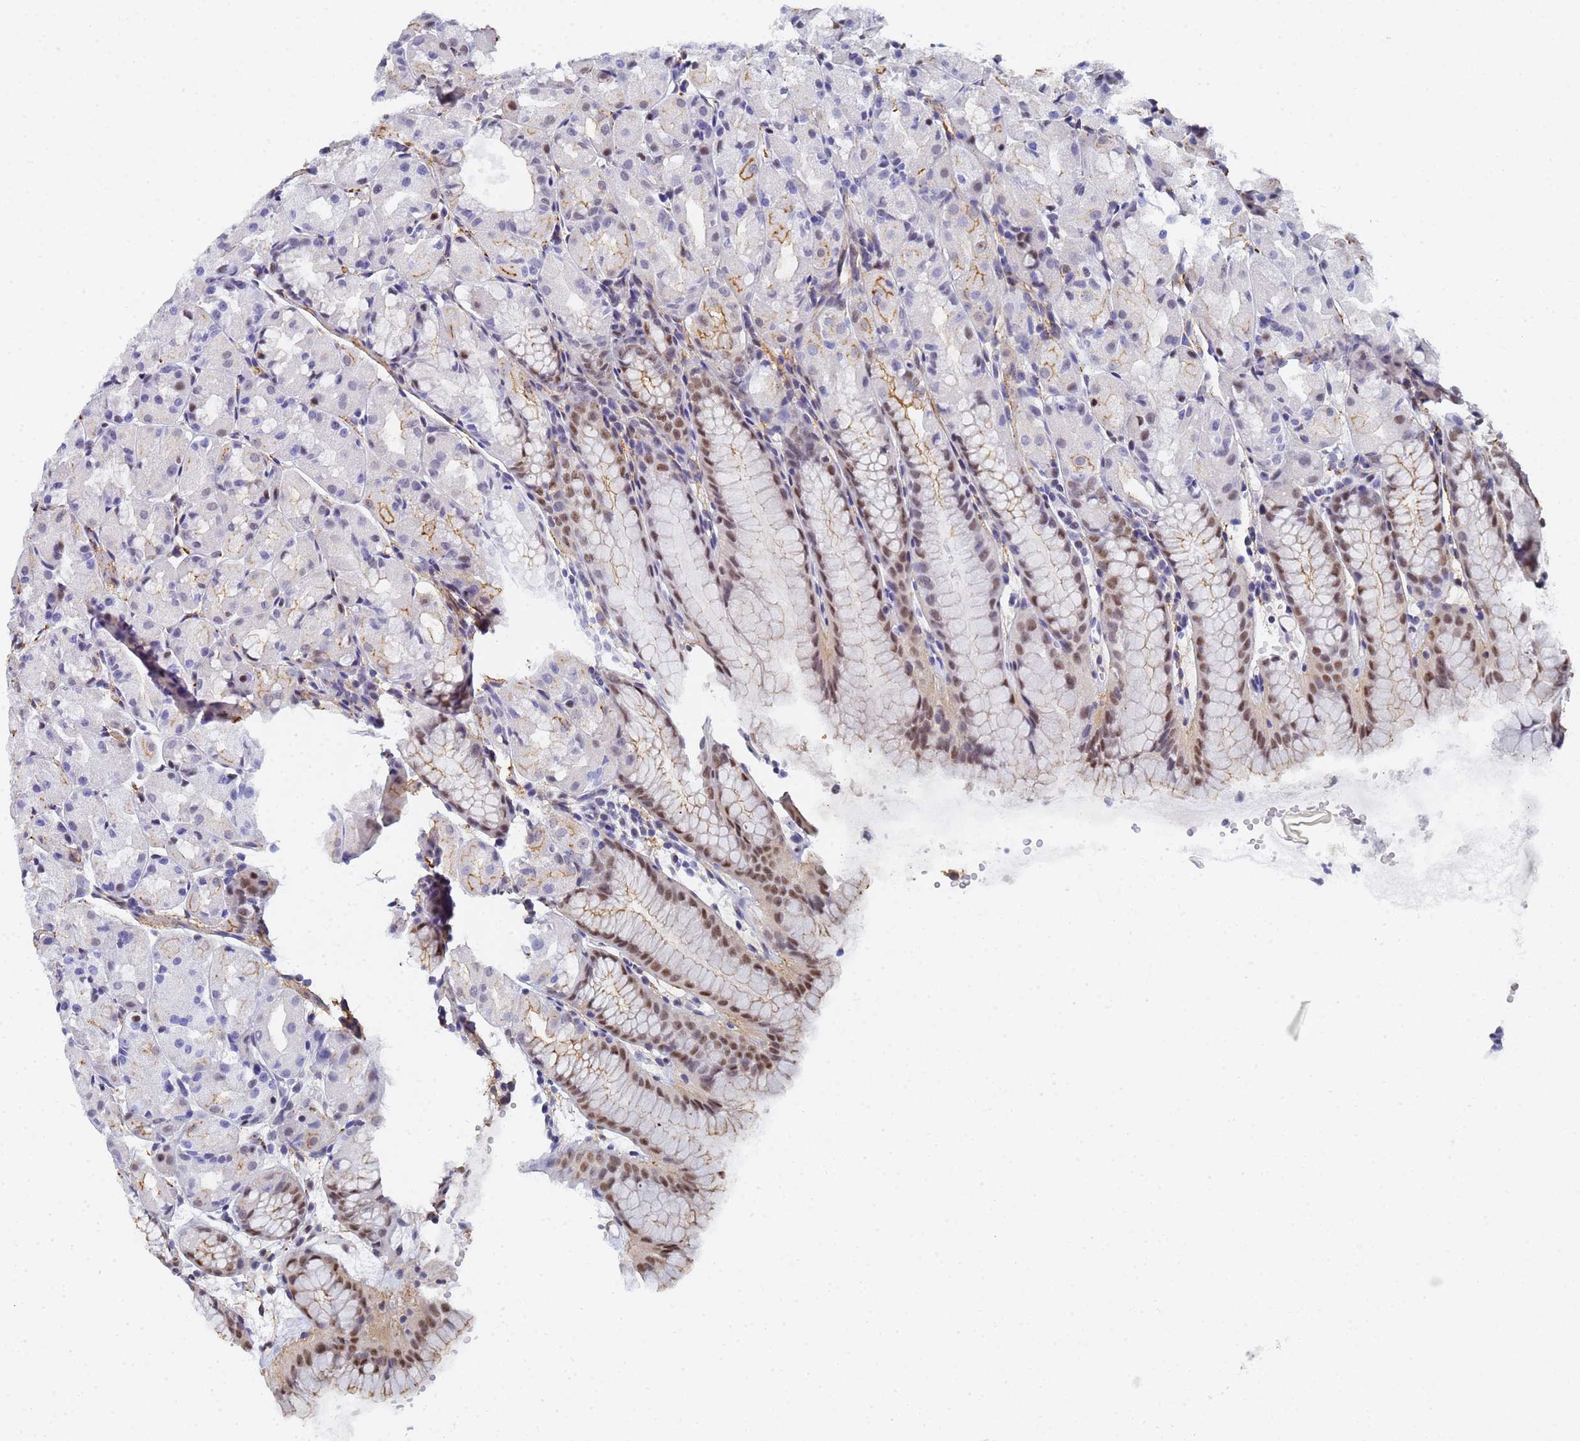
{"staining": {"intensity": "moderate", "quantity": "<25%", "location": "nuclear"}, "tissue": "stomach", "cell_type": "Glandular cells", "image_type": "normal", "snomed": [{"axis": "morphology", "description": "Normal tissue, NOS"}, {"axis": "topography", "description": "Stomach, upper"}], "caption": "DAB (3,3'-diaminobenzidine) immunohistochemical staining of normal human stomach reveals moderate nuclear protein expression in approximately <25% of glandular cells. The staining is performed using DAB (3,3'-diaminobenzidine) brown chromogen to label protein expression. The nuclei are counter-stained blue using hematoxylin.", "gene": "PRRT4", "patient": {"sex": "male", "age": 47}}